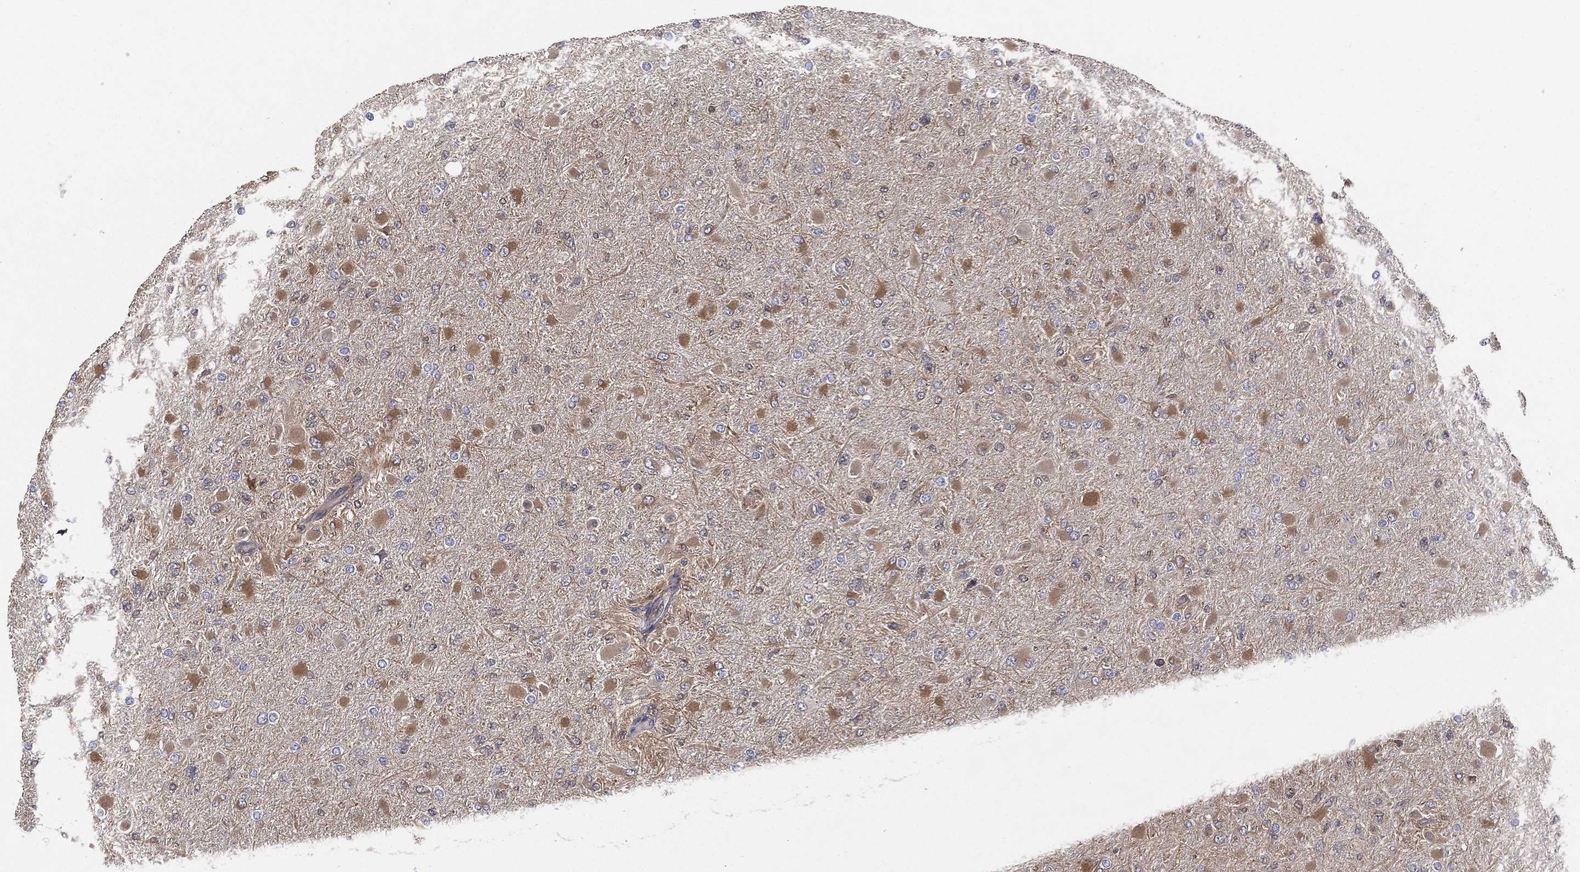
{"staining": {"intensity": "moderate", "quantity": "<25%", "location": "cytoplasmic/membranous"}, "tissue": "glioma", "cell_type": "Tumor cells", "image_type": "cancer", "snomed": [{"axis": "morphology", "description": "Glioma, malignant, High grade"}, {"axis": "topography", "description": "Cerebral cortex"}], "caption": "Glioma was stained to show a protein in brown. There is low levels of moderate cytoplasmic/membranous staining in about <25% of tumor cells.", "gene": "PSMG4", "patient": {"sex": "female", "age": 36}}